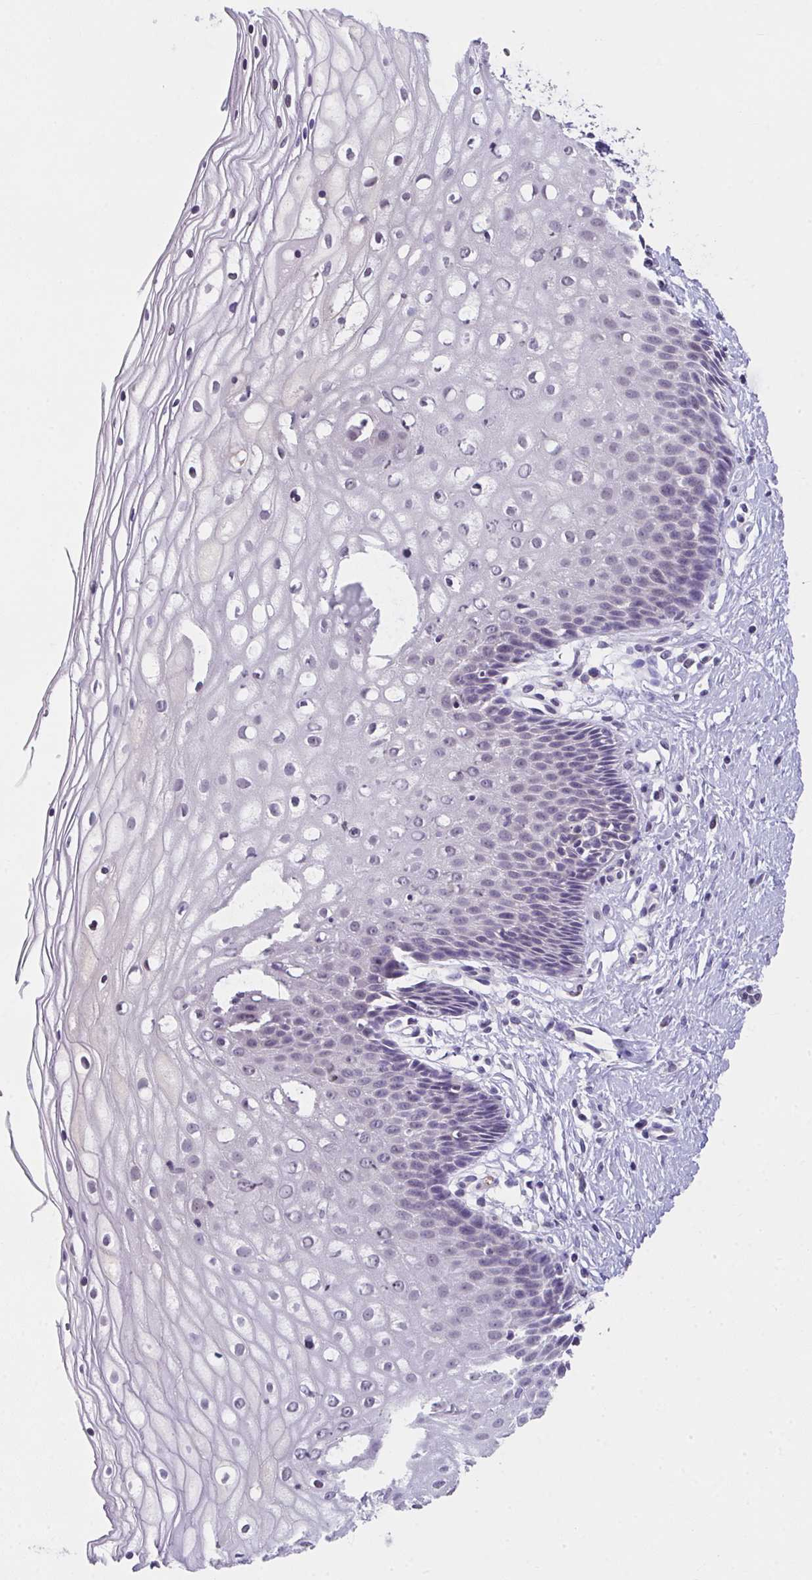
{"staining": {"intensity": "weak", "quantity": "<25%", "location": "nuclear"}, "tissue": "cervix", "cell_type": "Glandular cells", "image_type": "normal", "snomed": [{"axis": "morphology", "description": "Normal tissue, NOS"}, {"axis": "topography", "description": "Cervix"}], "caption": "Glandular cells are negative for protein expression in normal human cervix.", "gene": "GLTPD2", "patient": {"sex": "female", "age": 36}}